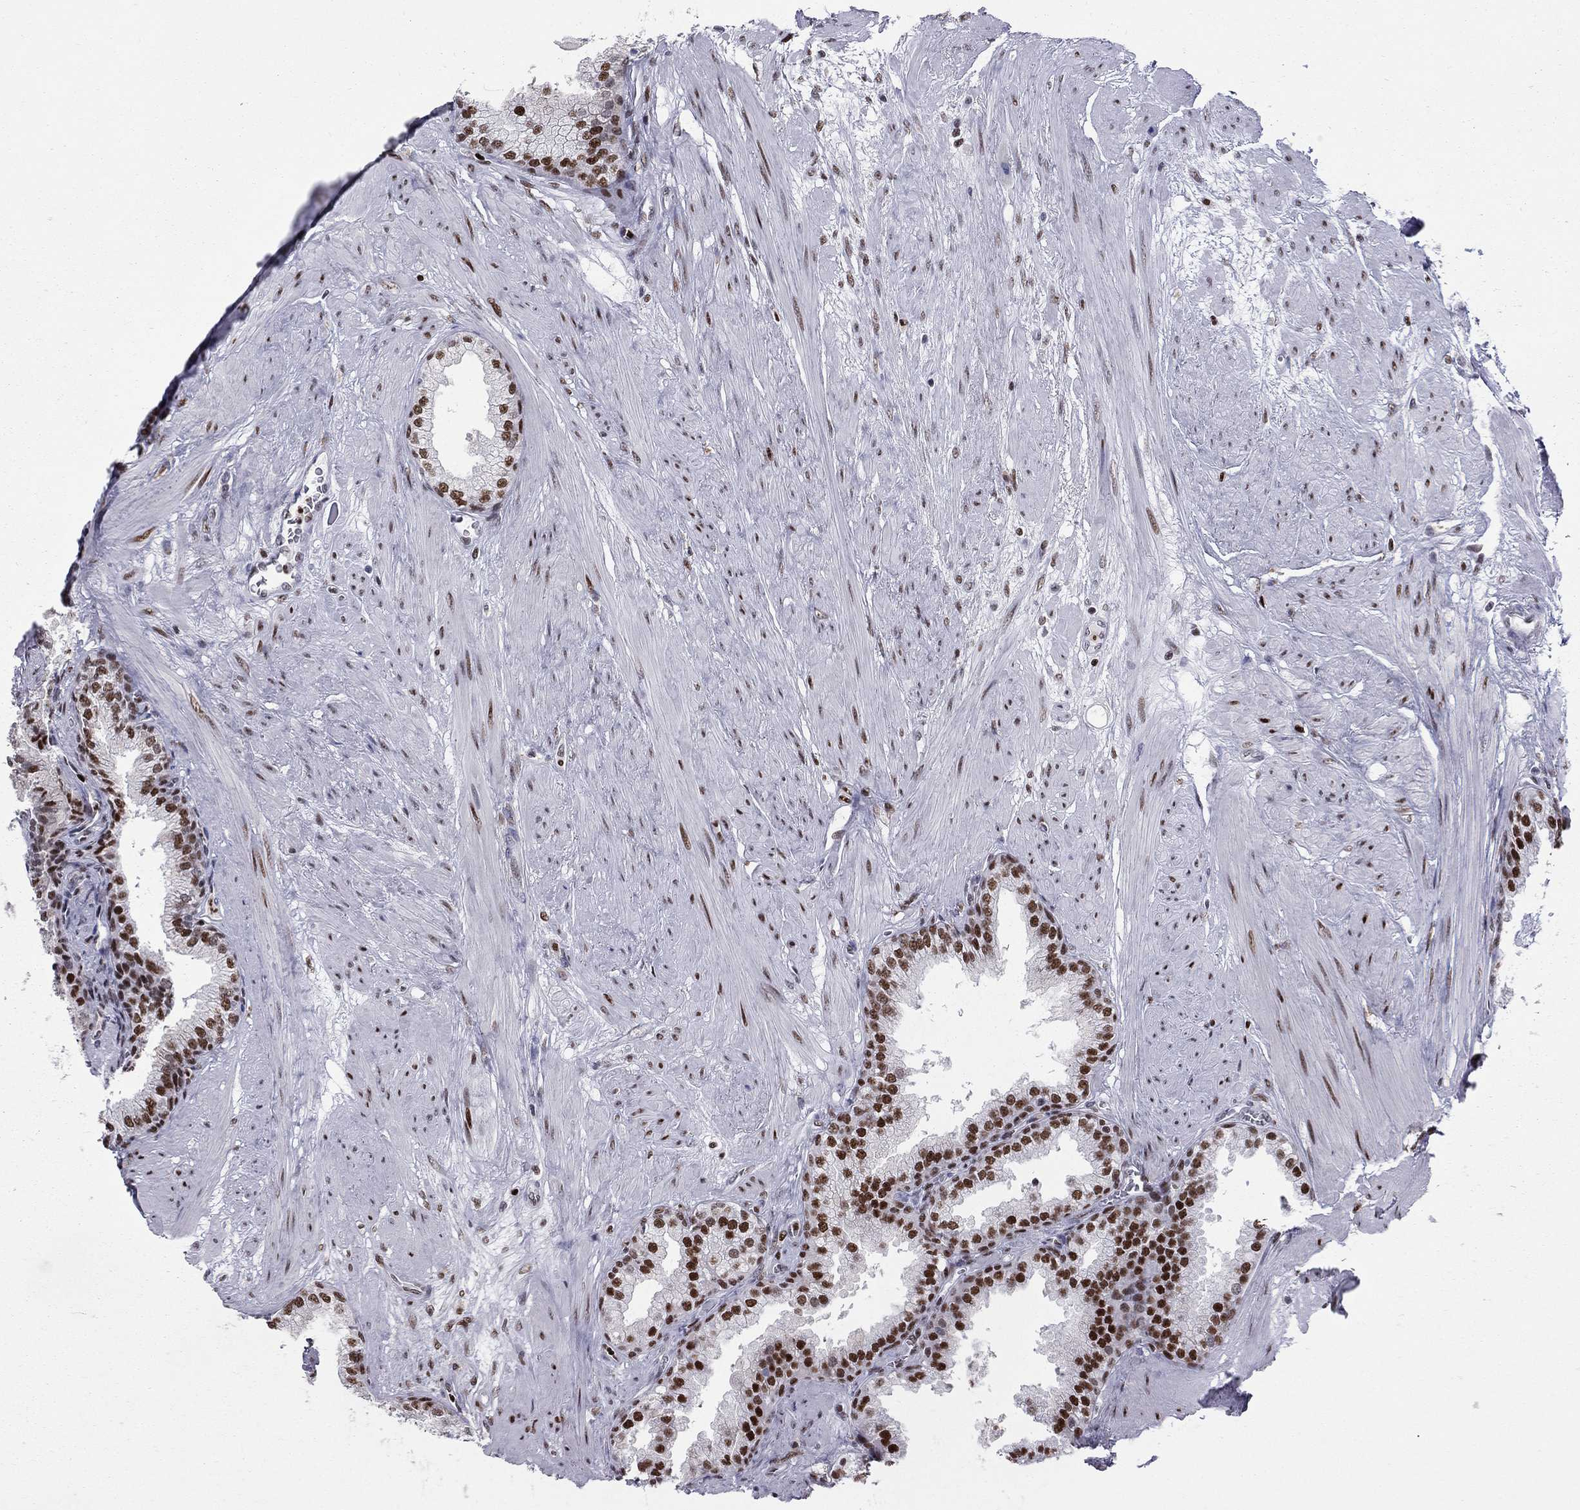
{"staining": {"intensity": "strong", "quantity": "25%-75%", "location": "nuclear"}, "tissue": "prostate cancer", "cell_type": "Tumor cells", "image_type": "cancer", "snomed": [{"axis": "morphology", "description": "Adenocarcinoma, NOS"}, {"axis": "topography", "description": "Prostate"}], "caption": "This is an image of immunohistochemistry (IHC) staining of prostate cancer, which shows strong expression in the nuclear of tumor cells.", "gene": "PCGF3", "patient": {"sex": "male", "age": 69}}